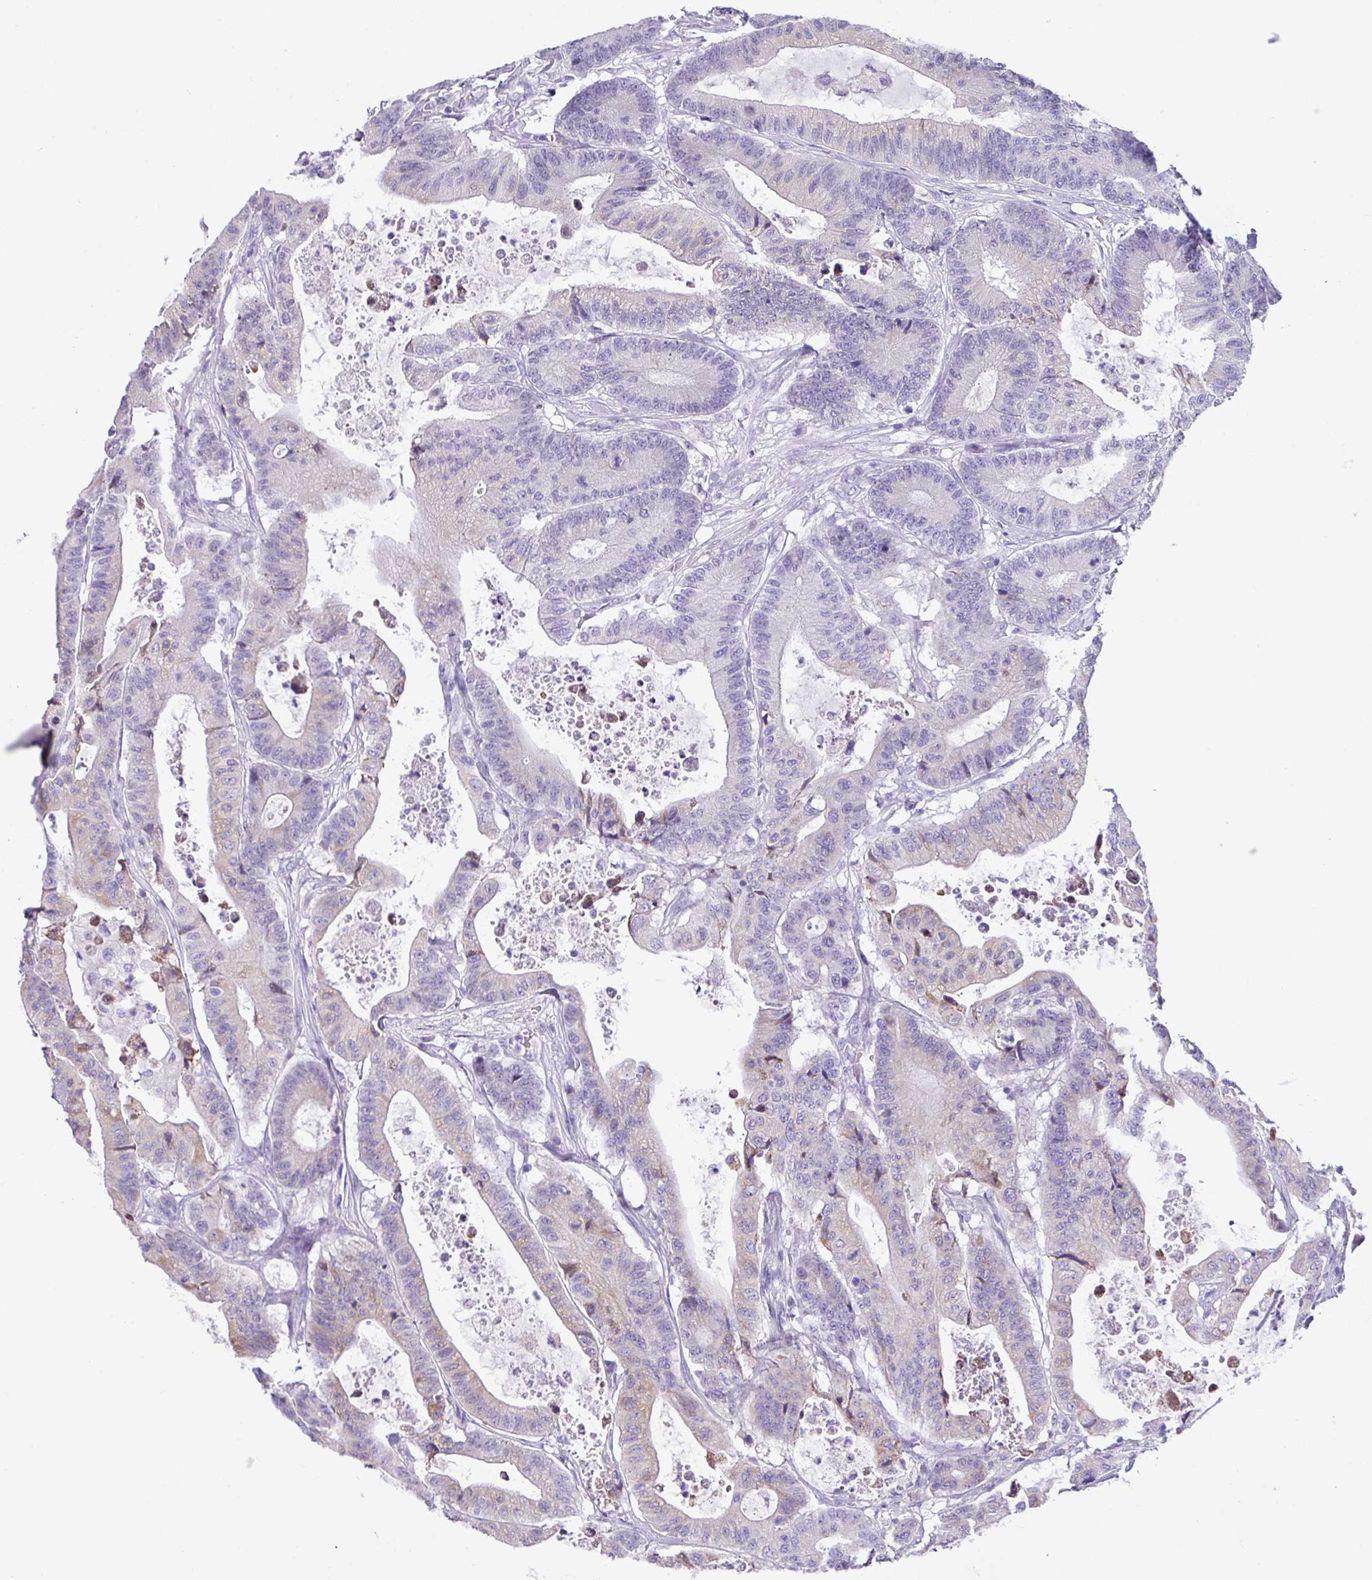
{"staining": {"intensity": "negative", "quantity": "none", "location": "none"}, "tissue": "colorectal cancer", "cell_type": "Tumor cells", "image_type": "cancer", "snomed": [{"axis": "morphology", "description": "Adenocarcinoma, NOS"}, {"axis": "topography", "description": "Colon"}], "caption": "DAB immunohistochemical staining of adenocarcinoma (colorectal) exhibits no significant positivity in tumor cells.", "gene": "RGS21", "patient": {"sex": "female", "age": 84}}